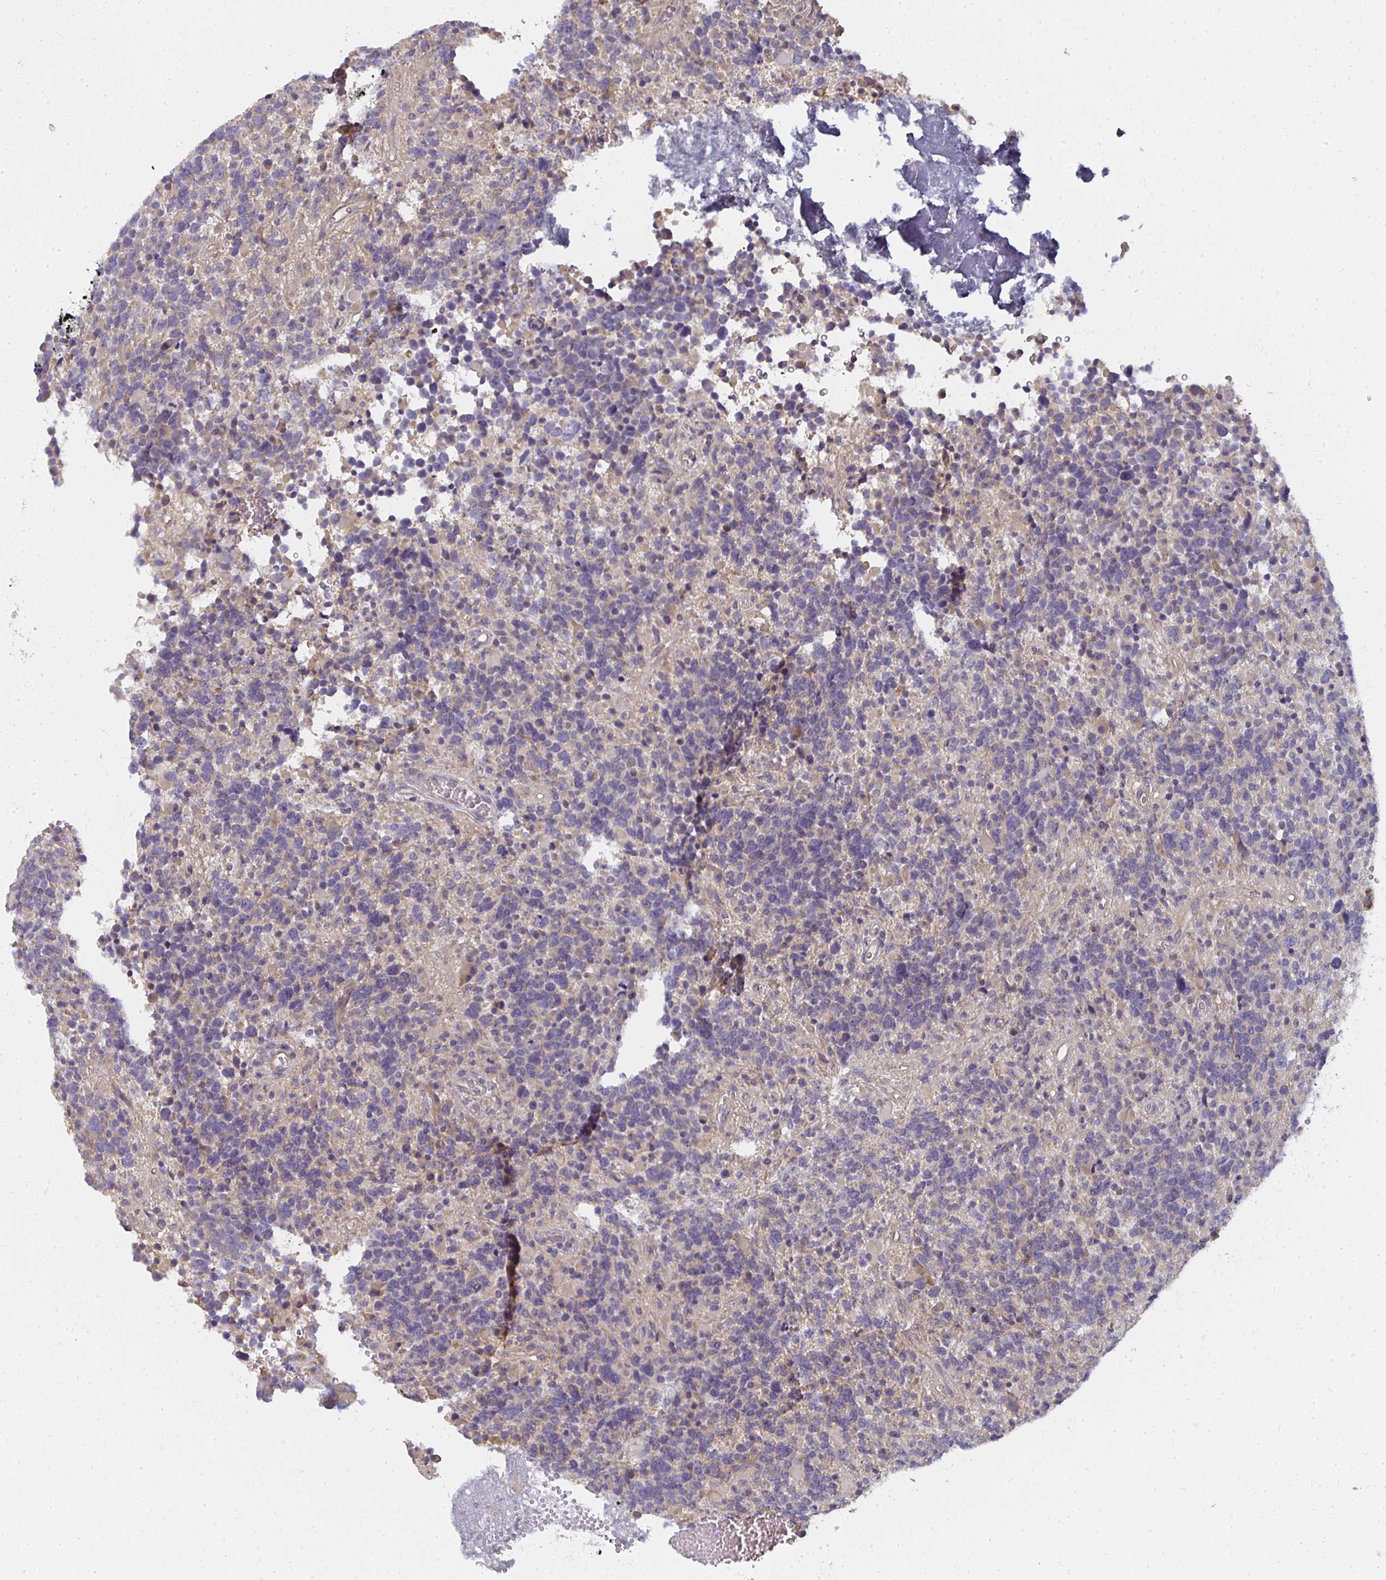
{"staining": {"intensity": "negative", "quantity": "none", "location": "none"}, "tissue": "glioma", "cell_type": "Tumor cells", "image_type": "cancer", "snomed": [{"axis": "morphology", "description": "Glioma, malignant, High grade"}, {"axis": "topography", "description": "Brain"}], "caption": "Glioma stained for a protein using immunohistochemistry (IHC) demonstrates no staining tumor cells.", "gene": "CTHRC1", "patient": {"sex": "female", "age": 40}}